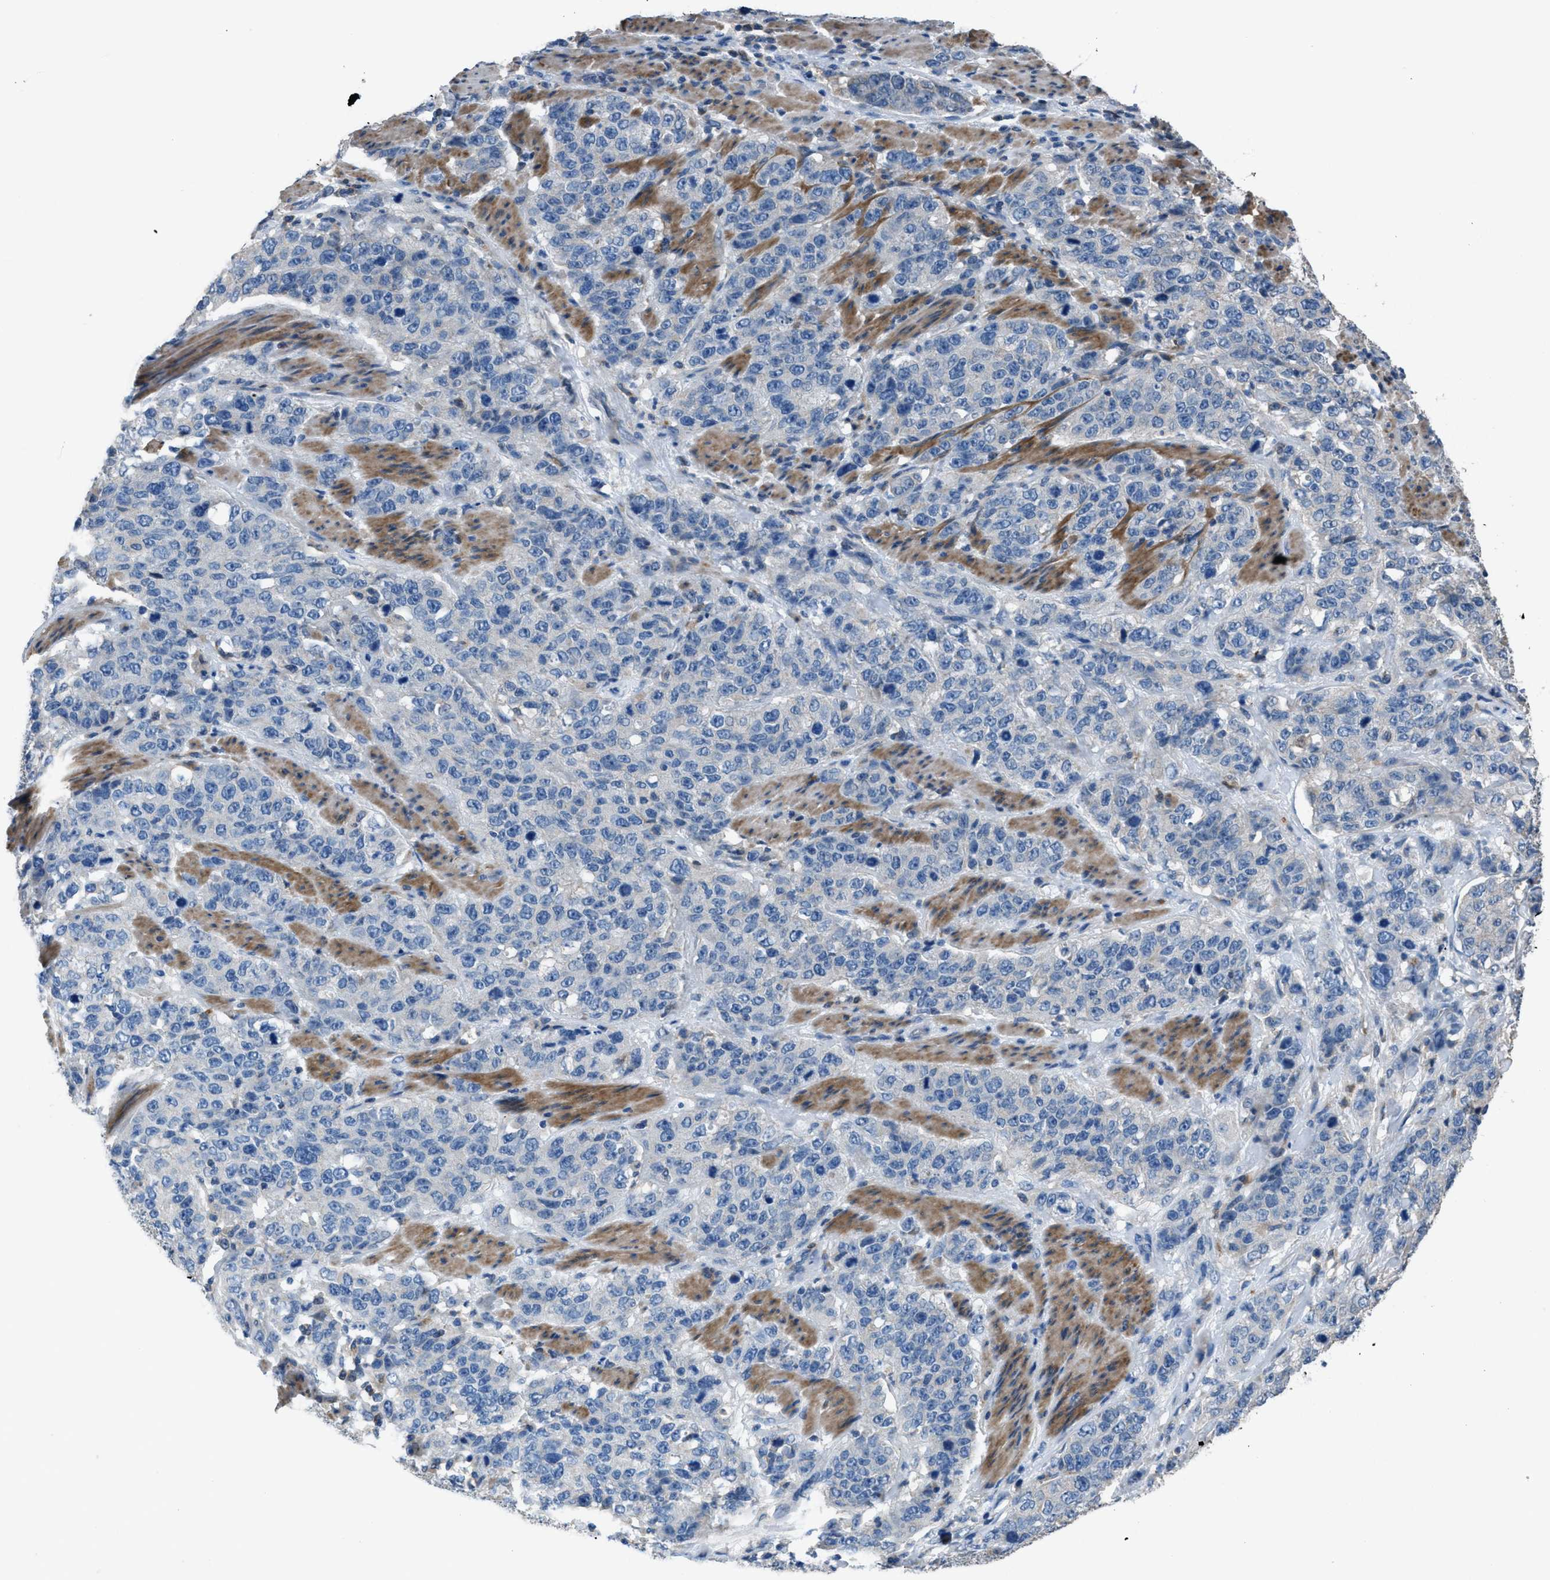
{"staining": {"intensity": "negative", "quantity": "none", "location": "none"}, "tissue": "stomach cancer", "cell_type": "Tumor cells", "image_type": "cancer", "snomed": [{"axis": "morphology", "description": "Adenocarcinoma, NOS"}, {"axis": "topography", "description": "Stomach"}], "caption": "Immunohistochemistry (IHC) image of neoplastic tissue: adenocarcinoma (stomach) stained with DAB demonstrates no significant protein positivity in tumor cells.", "gene": "SGCZ", "patient": {"sex": "male", "age": 48}}